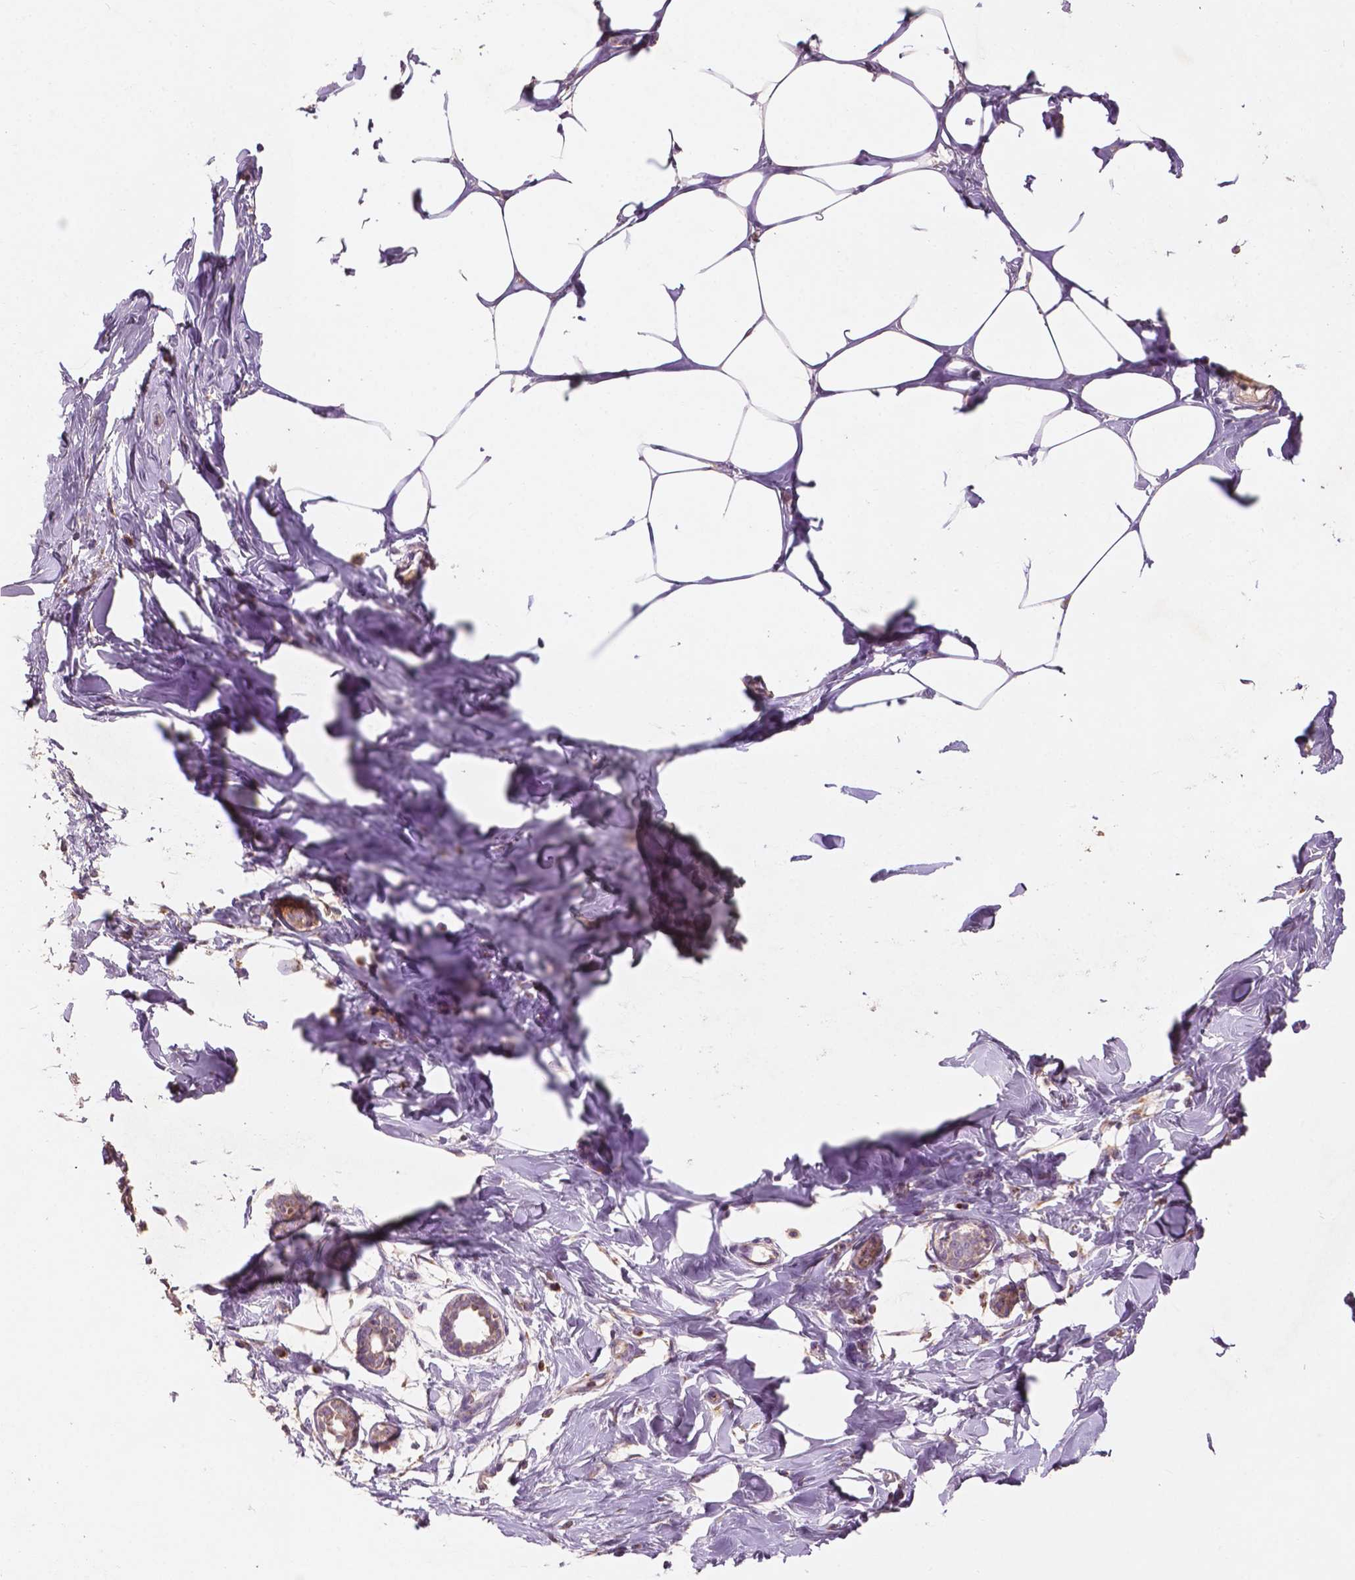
{"staining": {"intensity": "weak", "quantity": "25%-75%", "location": "cytoplasmic/membranous"}, "tissue": "breast", "cell_type": "Adipocytes", "image_type": "normal", "snomed": [{"axis": "morphology", "description": "Normal tissue, NOS"}, {"axis": "topography", "description": "Breast"}], "caption": "Breast stained with DAB (3,3'-diaminobenzidine) IHC reveals low levels of weak cytoplasmic/membranous positivity in about 25%-75% of adipocytes.", "gene": "CHPT1", "patient": {"sex": "female", "age": 27}}